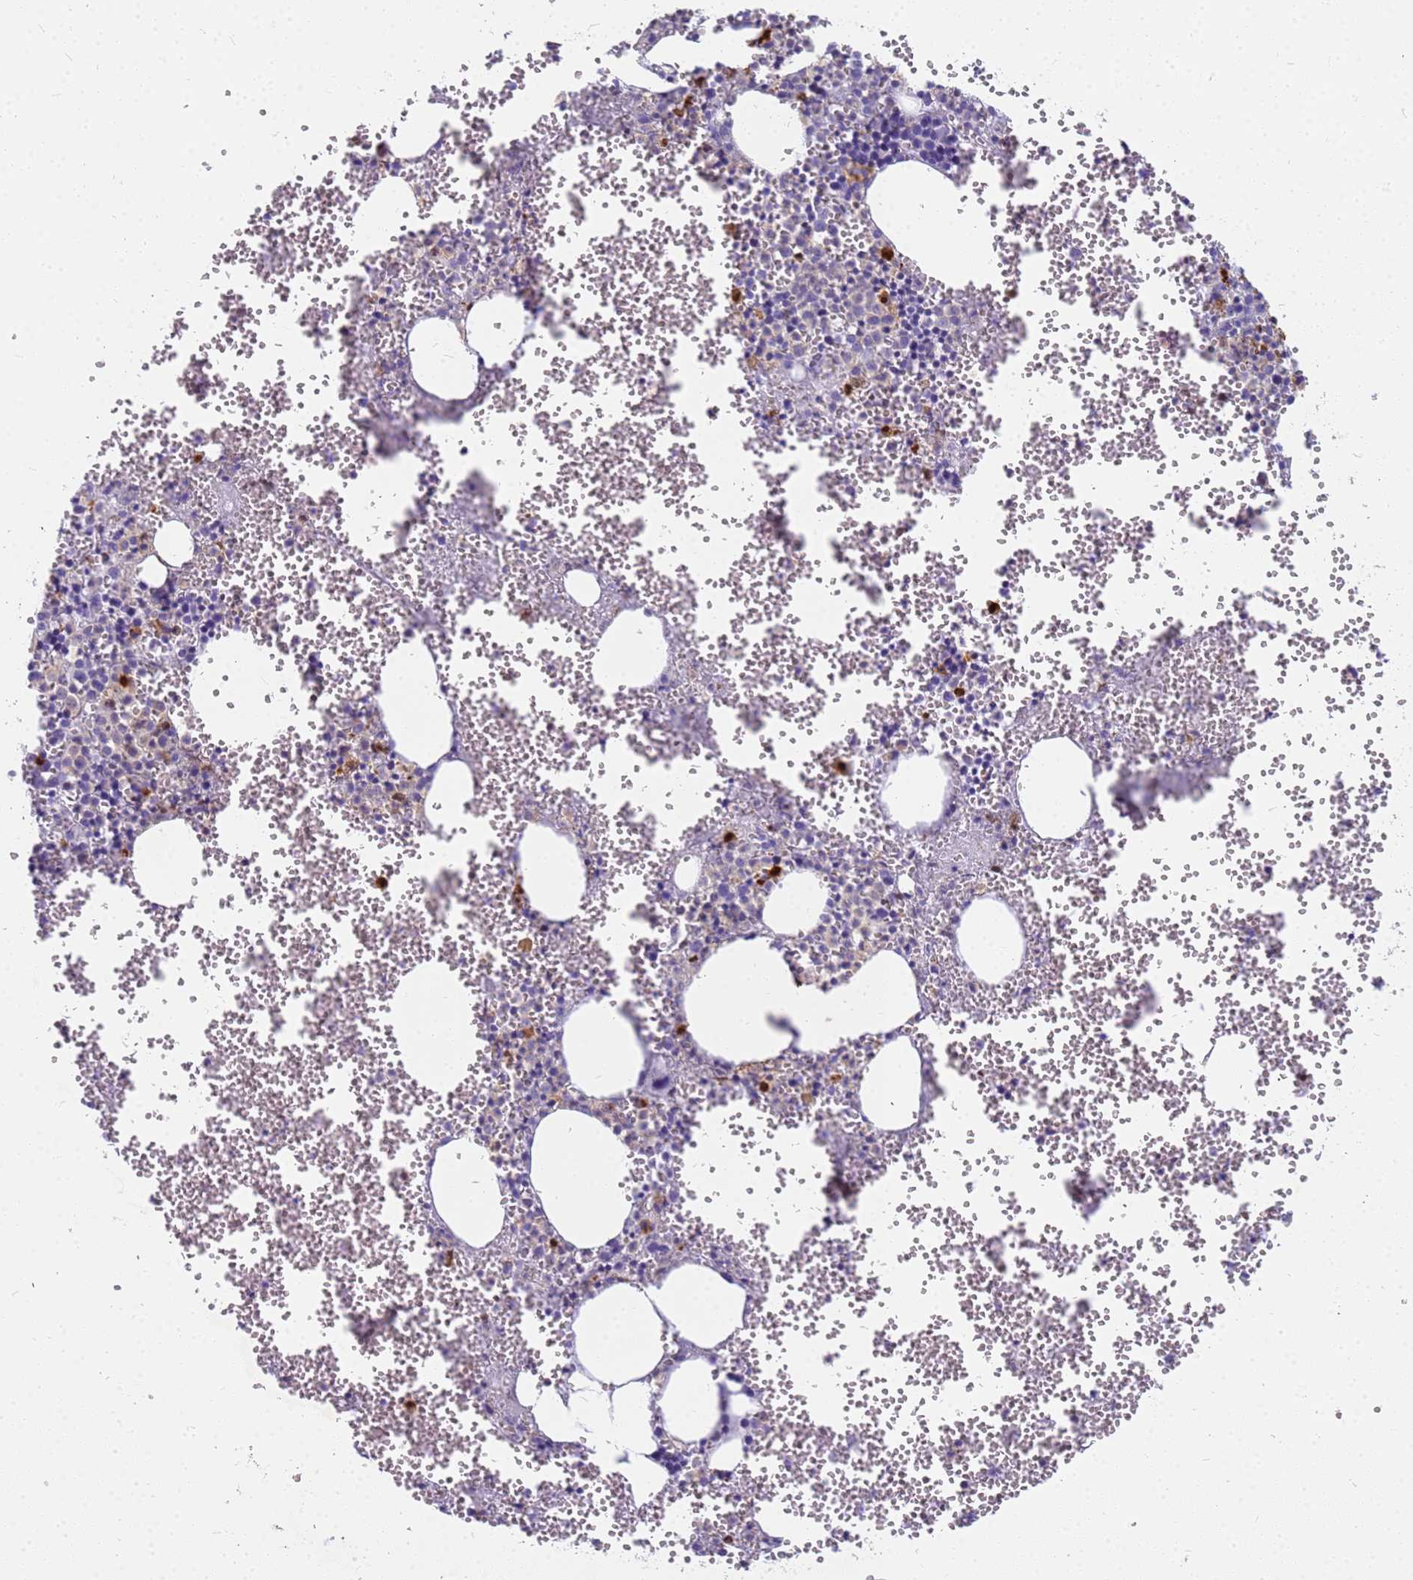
{"staining": {"intensity": "strong", "quantity": "<25%", "location": "cytoplasmic/membranous"}, "tissue": "bone marrow", "cell_type": "Hematopoietic cells", "image_type": "normal", "snomed": [{"axis": "morphology", "description": "Normal tissue, NOS"}, {"axis": "topography", "description": "Bone marrow"}], "caption": "Brown immunohistochemical staining in normal bone marrow shows strong cytoplasmic/membranous expression in approximately <25% of hematopoietic cells. (Stains: DAB in brown, nuclei in blue, Microscopy: brightfield microscopy at high magnification).", "gene": "RNASE2", "patient": {"sex": "female", "age": 77}}